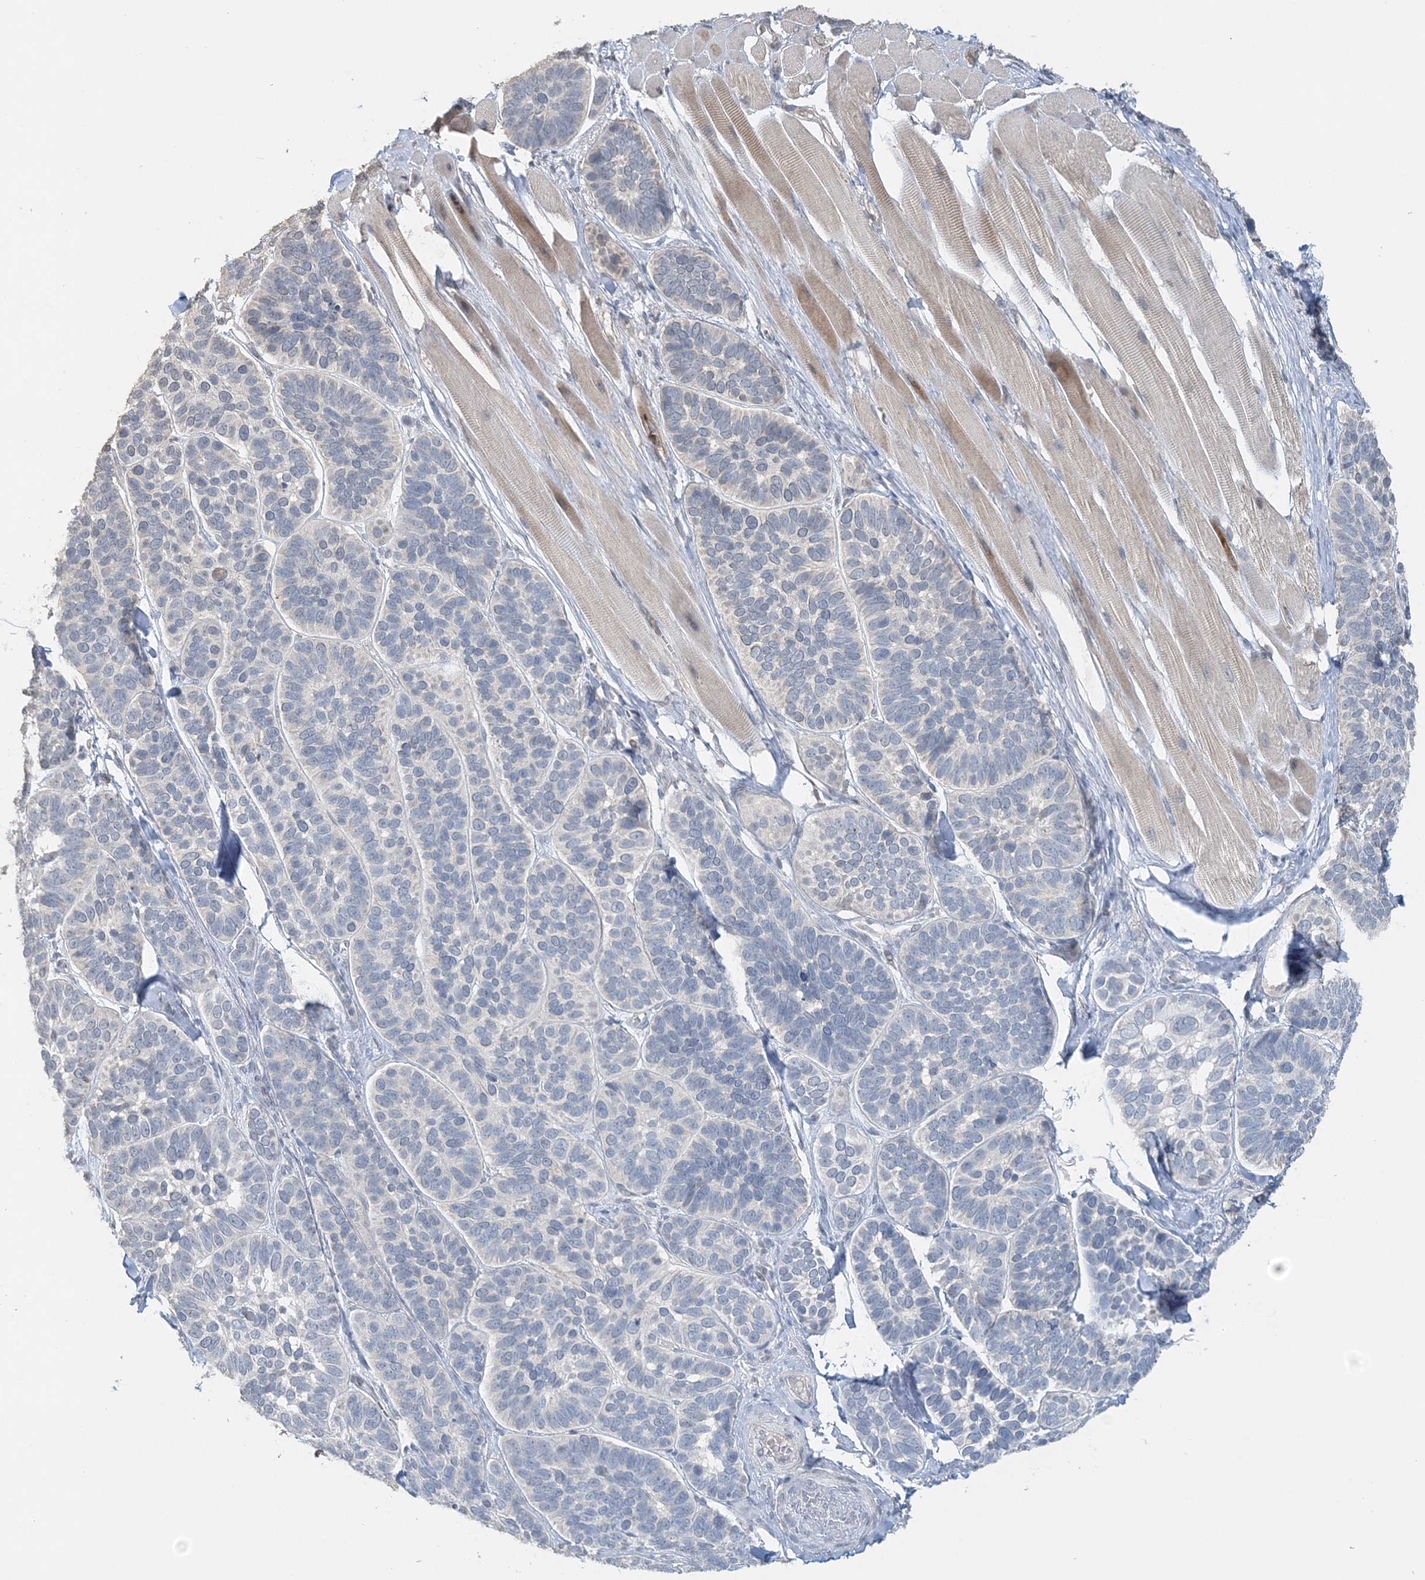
{"staining": {"intensity": "negative", "quantity": "none", "location": "none"}, "tissue": "skin cancer", "cell_type": "Tumor cells", "image_type": "cancer", "snomed": [{"axis": "morphology", "description": "Basal cell carcinoma"}, {"axis": "topography", "description": "Skin"}], "caption": "High magnification brightfield microscopy of skin cancer (basal cell carcinoma) stained with DAB (brown) and counterstained with hematoxylin (blue): tumor cells show no significant expression.", "gene": "FAM110A", "patient": {"sex": "male", "age": 62}}